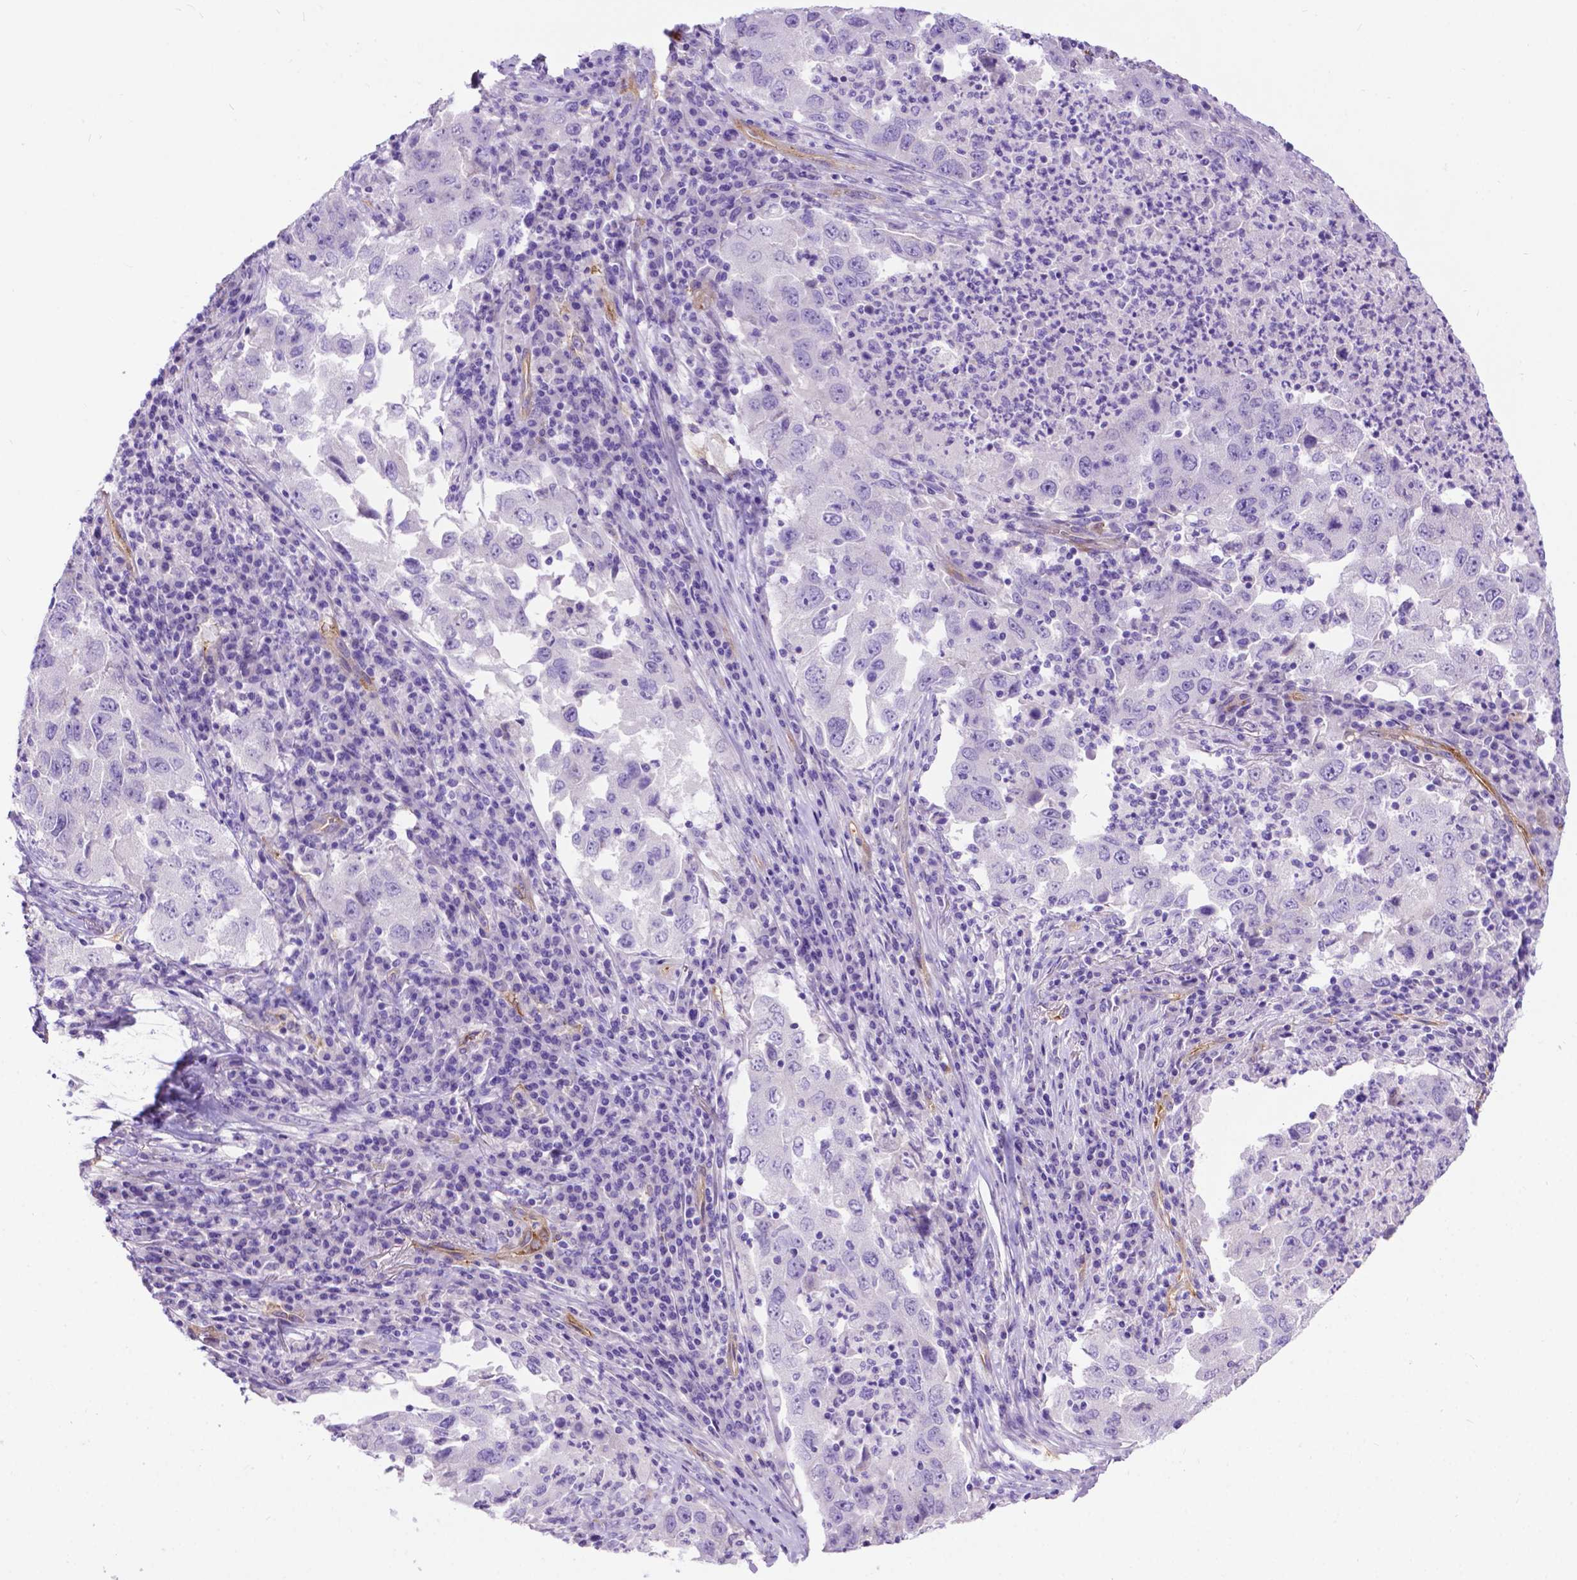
{"staining": {"intensity": "negative", "quantity": "none", "location": "none"}, "tissue": "lung cancer", "cell_type": "Tumor cells", "image_type": "cancer", "snomed": [{"axis": "morphology", "description": "Adenocarcinoma, NOS"}, {"axis": "topography", "description": "Lung"}], "caption": "The immunohistochemistry (IHC) histopathology image has no significant staining in tumor cells of lung adenocarcinoma tissue. (DAB (3,3'-diaminobenzidine) IHC, high magnification).", "gene": "PCDHA12", "patient": {"sex": "male", "age": 73}}